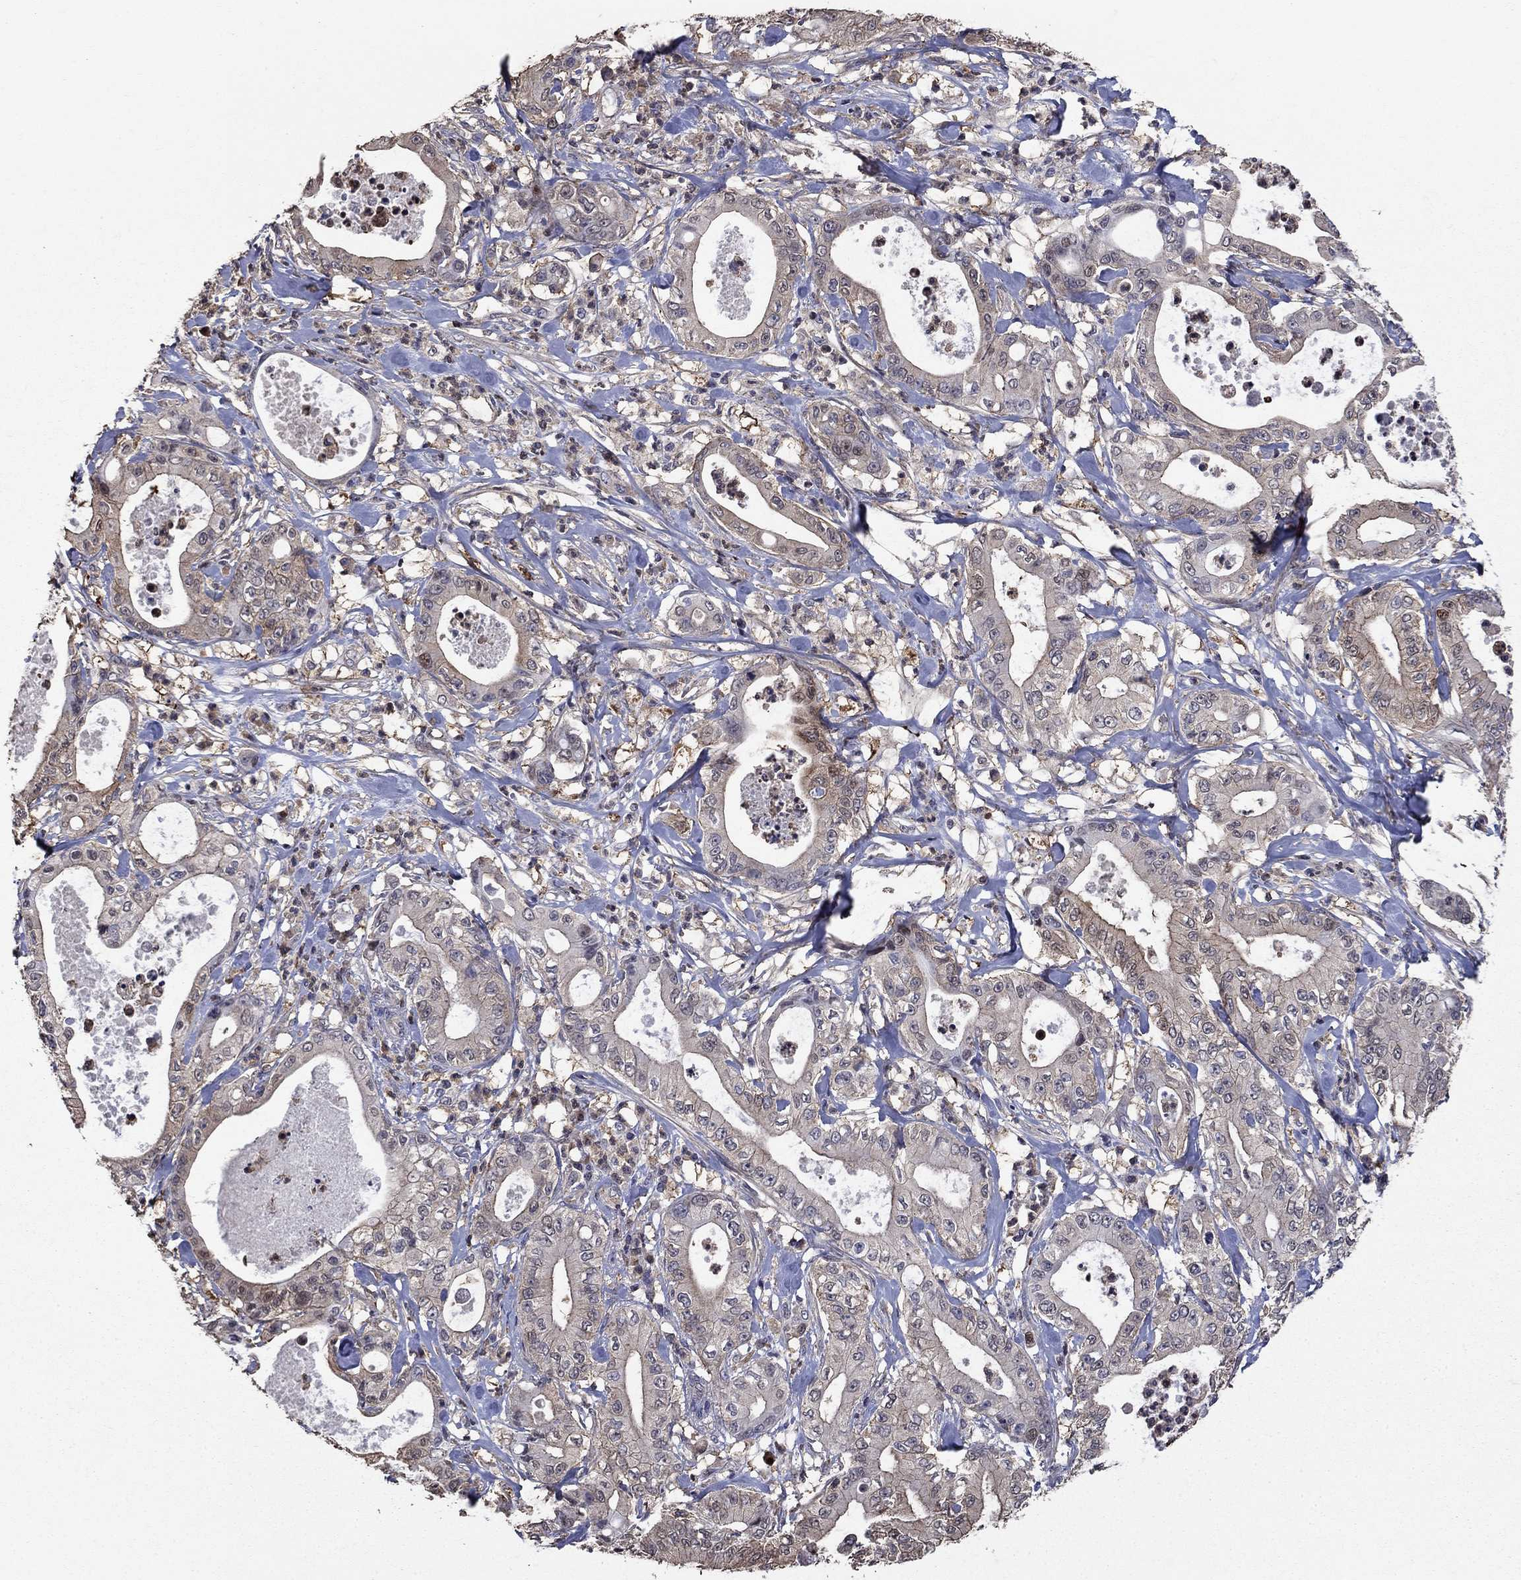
{"staining": {"intensity": "negative", "quantity": "none", "location": "none"}, "tissue": "pancreatic cancer", "cell_type": "Tumor cells", "image_type": "cancer", "snomed": [{"axis": "morphology", "description": "Adenocarcinoma, NOS"}, {"axis": "topography", "description": "Pancreas"}], "caption": "The photomicrograph demonstrates no staining of tumor cells in adenocarcinoma (pancreatic).", "gene": "DVL1", "patient": {"sex": "male", "age": 71}}